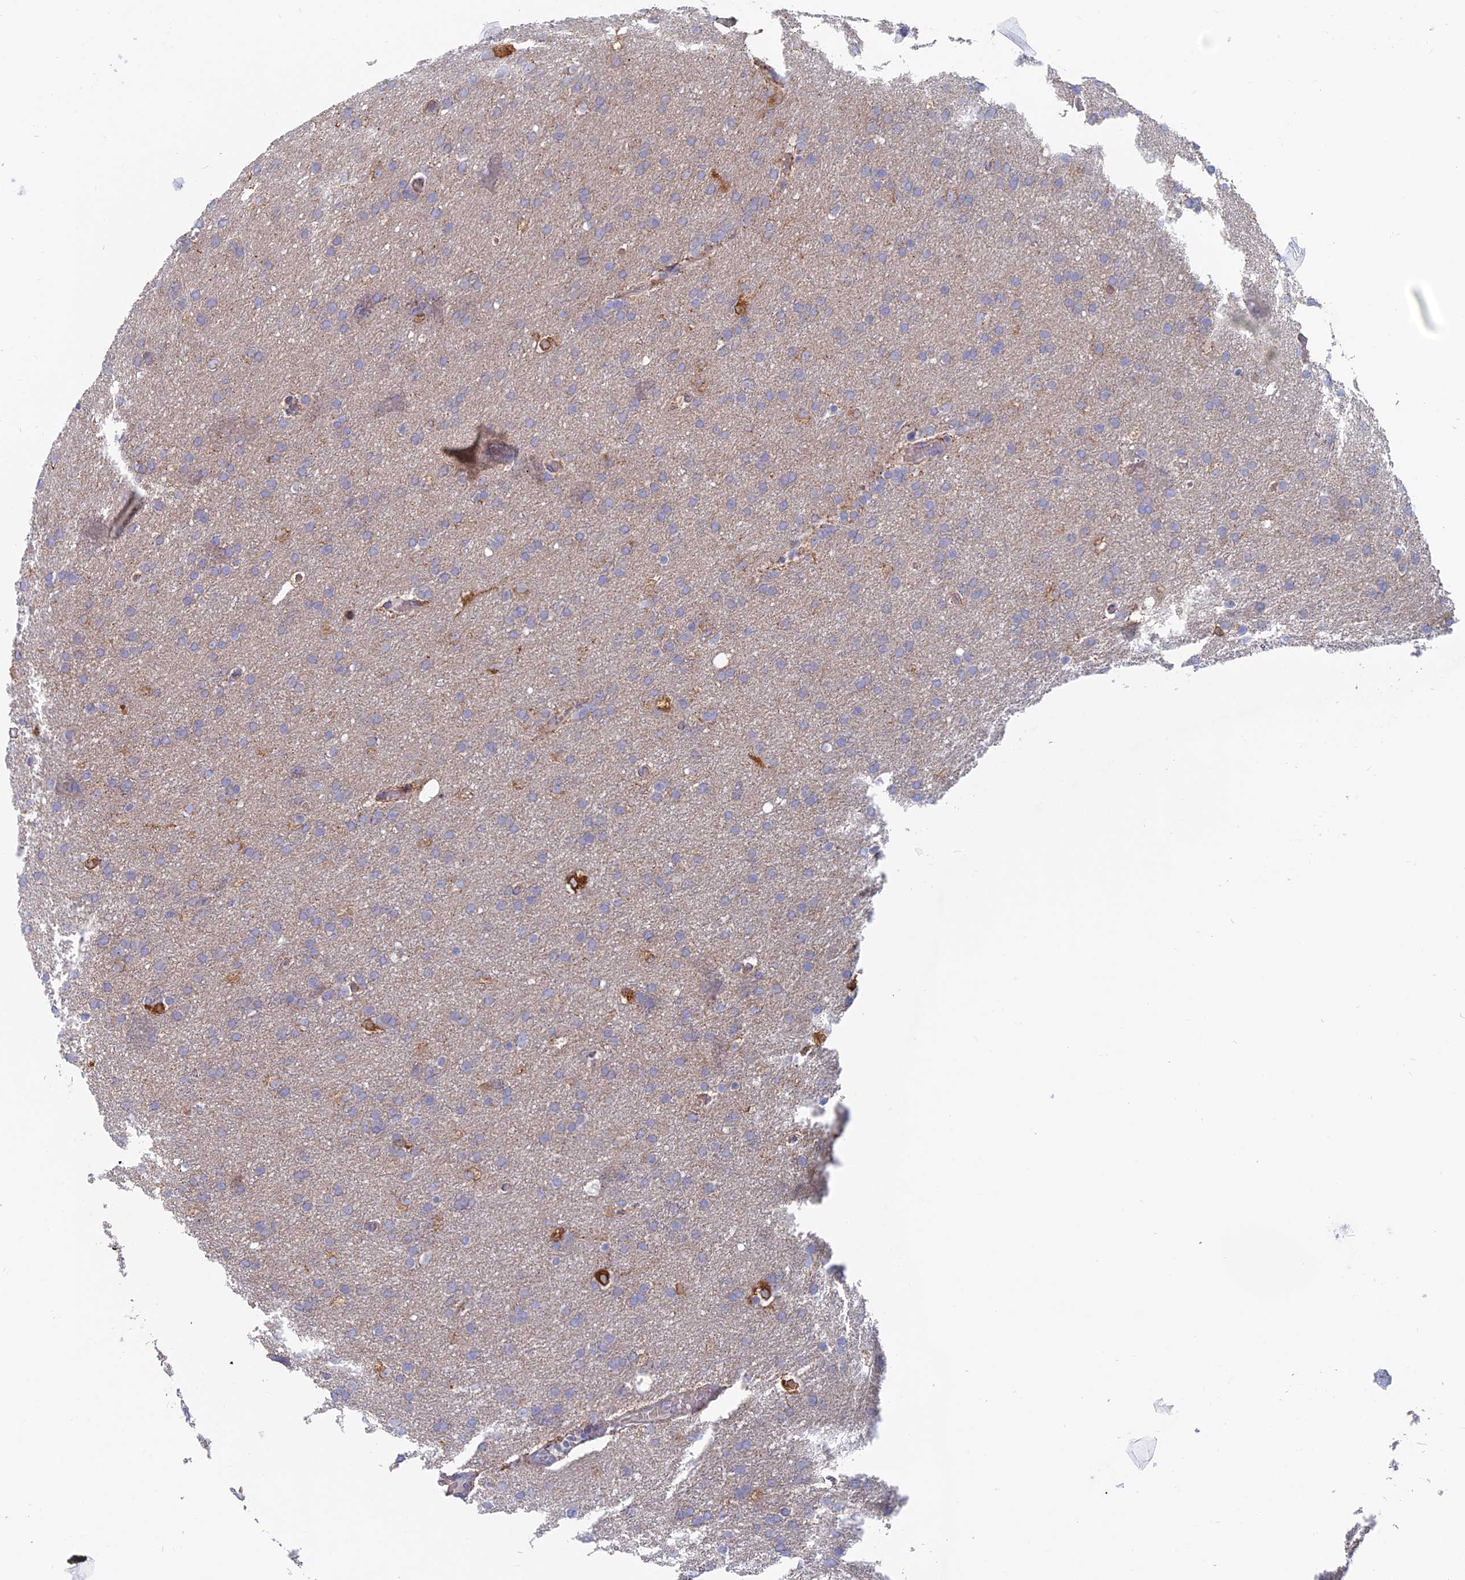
{"staining": {"intensity": "weak", "quantity": "<25%", "location": "cytoplasmic/membranous"}, "tissue": "glioma", "cell_type": "Tumor cells", "image_type": "cancer", "snomed": [{"axis": "morphology", "description": "Glioma, malignant, High grade"}, {"axis": "topography", "description": "Cerebral cortex"}], "caption": "There is no significant staining in tumor cells of glioma.", "gene": "TBC1D30", "patient": {"sex": "female", "age": 36}}